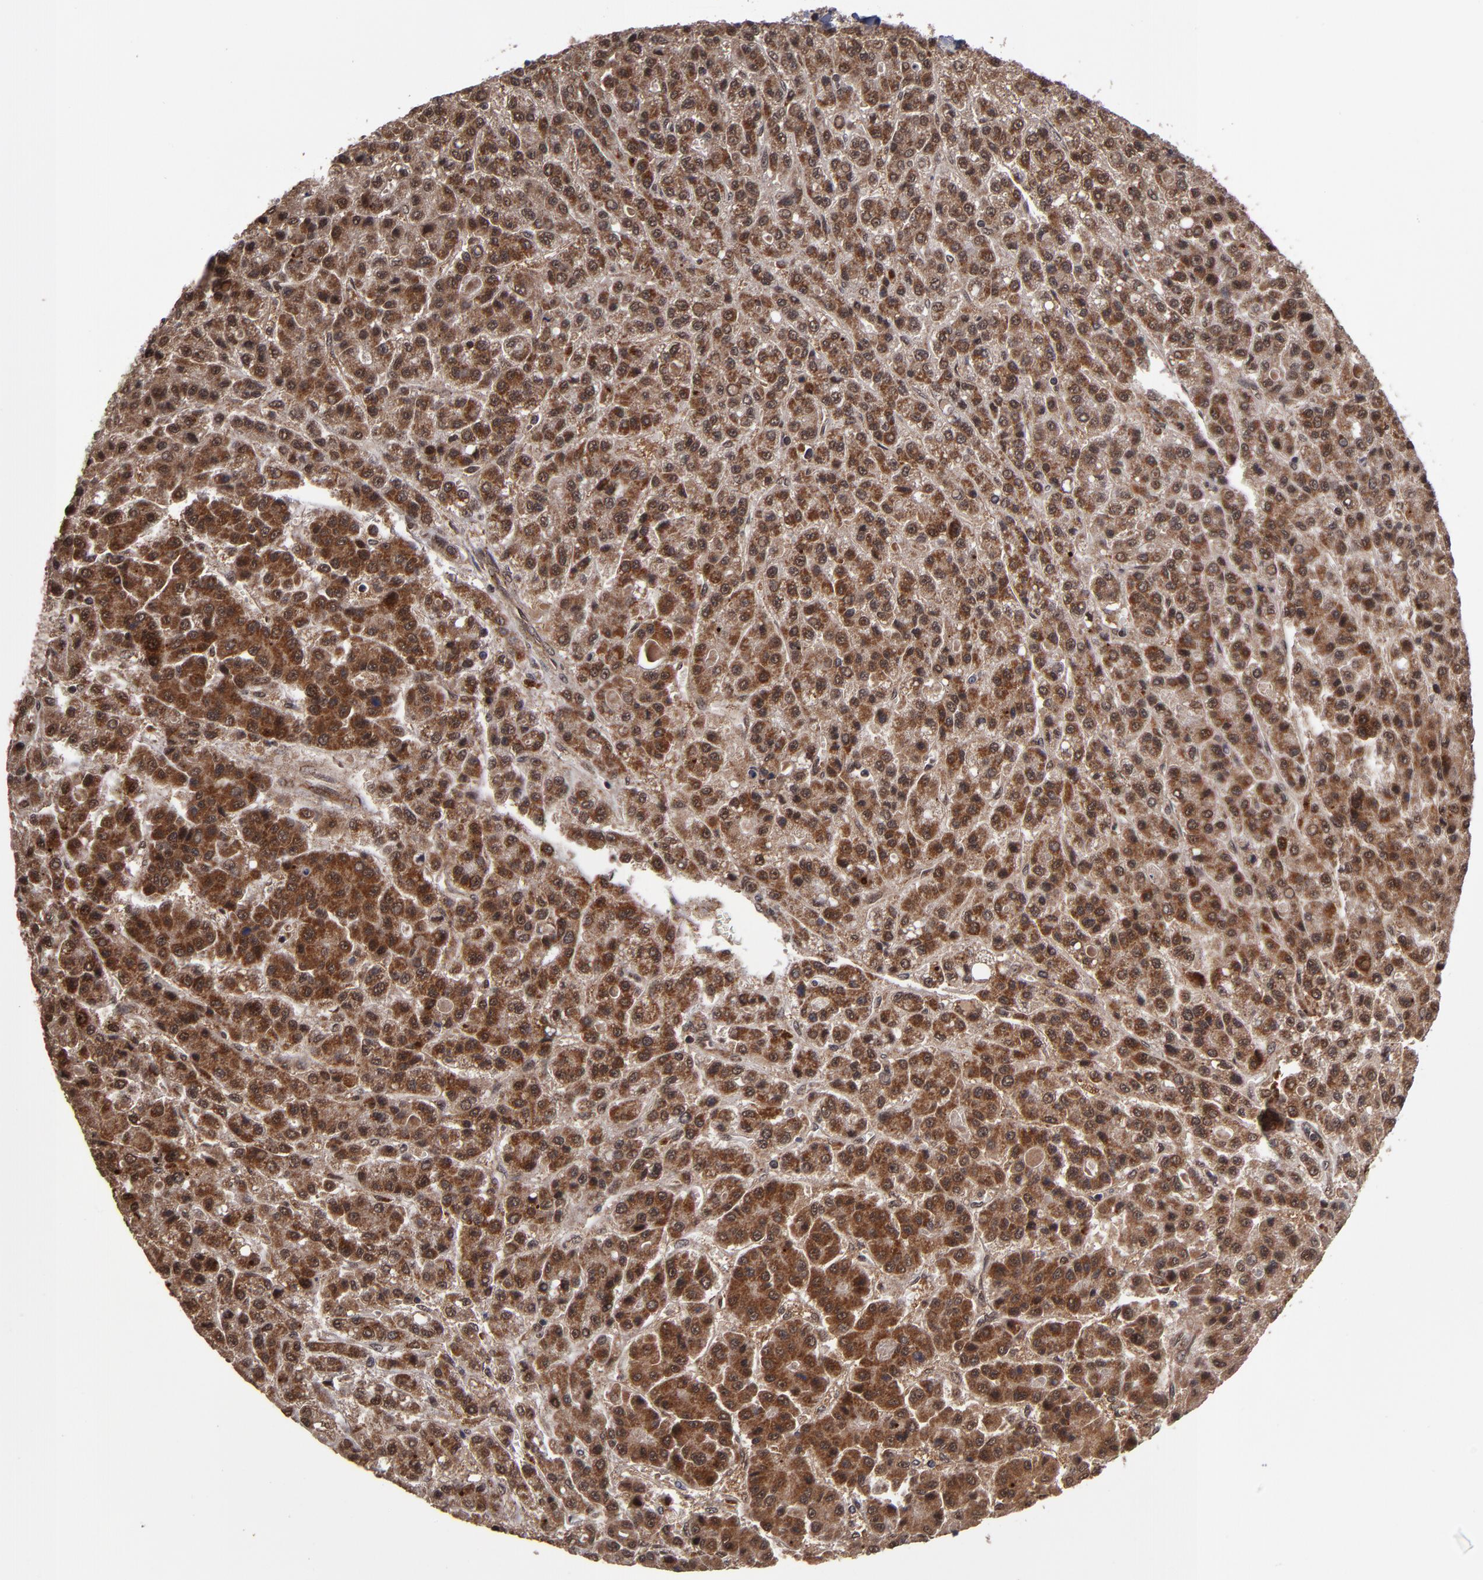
{"staining": {"intensity": "strong", "quantity": ">75%", "location": "cytoplasmic/membranous"}, "tissue": "liver cancer", "cell_type": "Tumor cells", "image_type": "cancer", "snomed": [{"axis": "morphology", "description": "Carcinoma, Hepatocellular, NOS"}, {"axis": "topography", "description": "Liver"}], "caption": "Immunohistochemistry (DAB (3,3'-diaminobenzidine)) staining of human hepatocellular carcinoma (liver) reveals strong cytoplasmic/membranous protein positivity in about >75% of tumor cells.", "gene": "CUL5", "patient": {"sex": "male", "age": 70}}